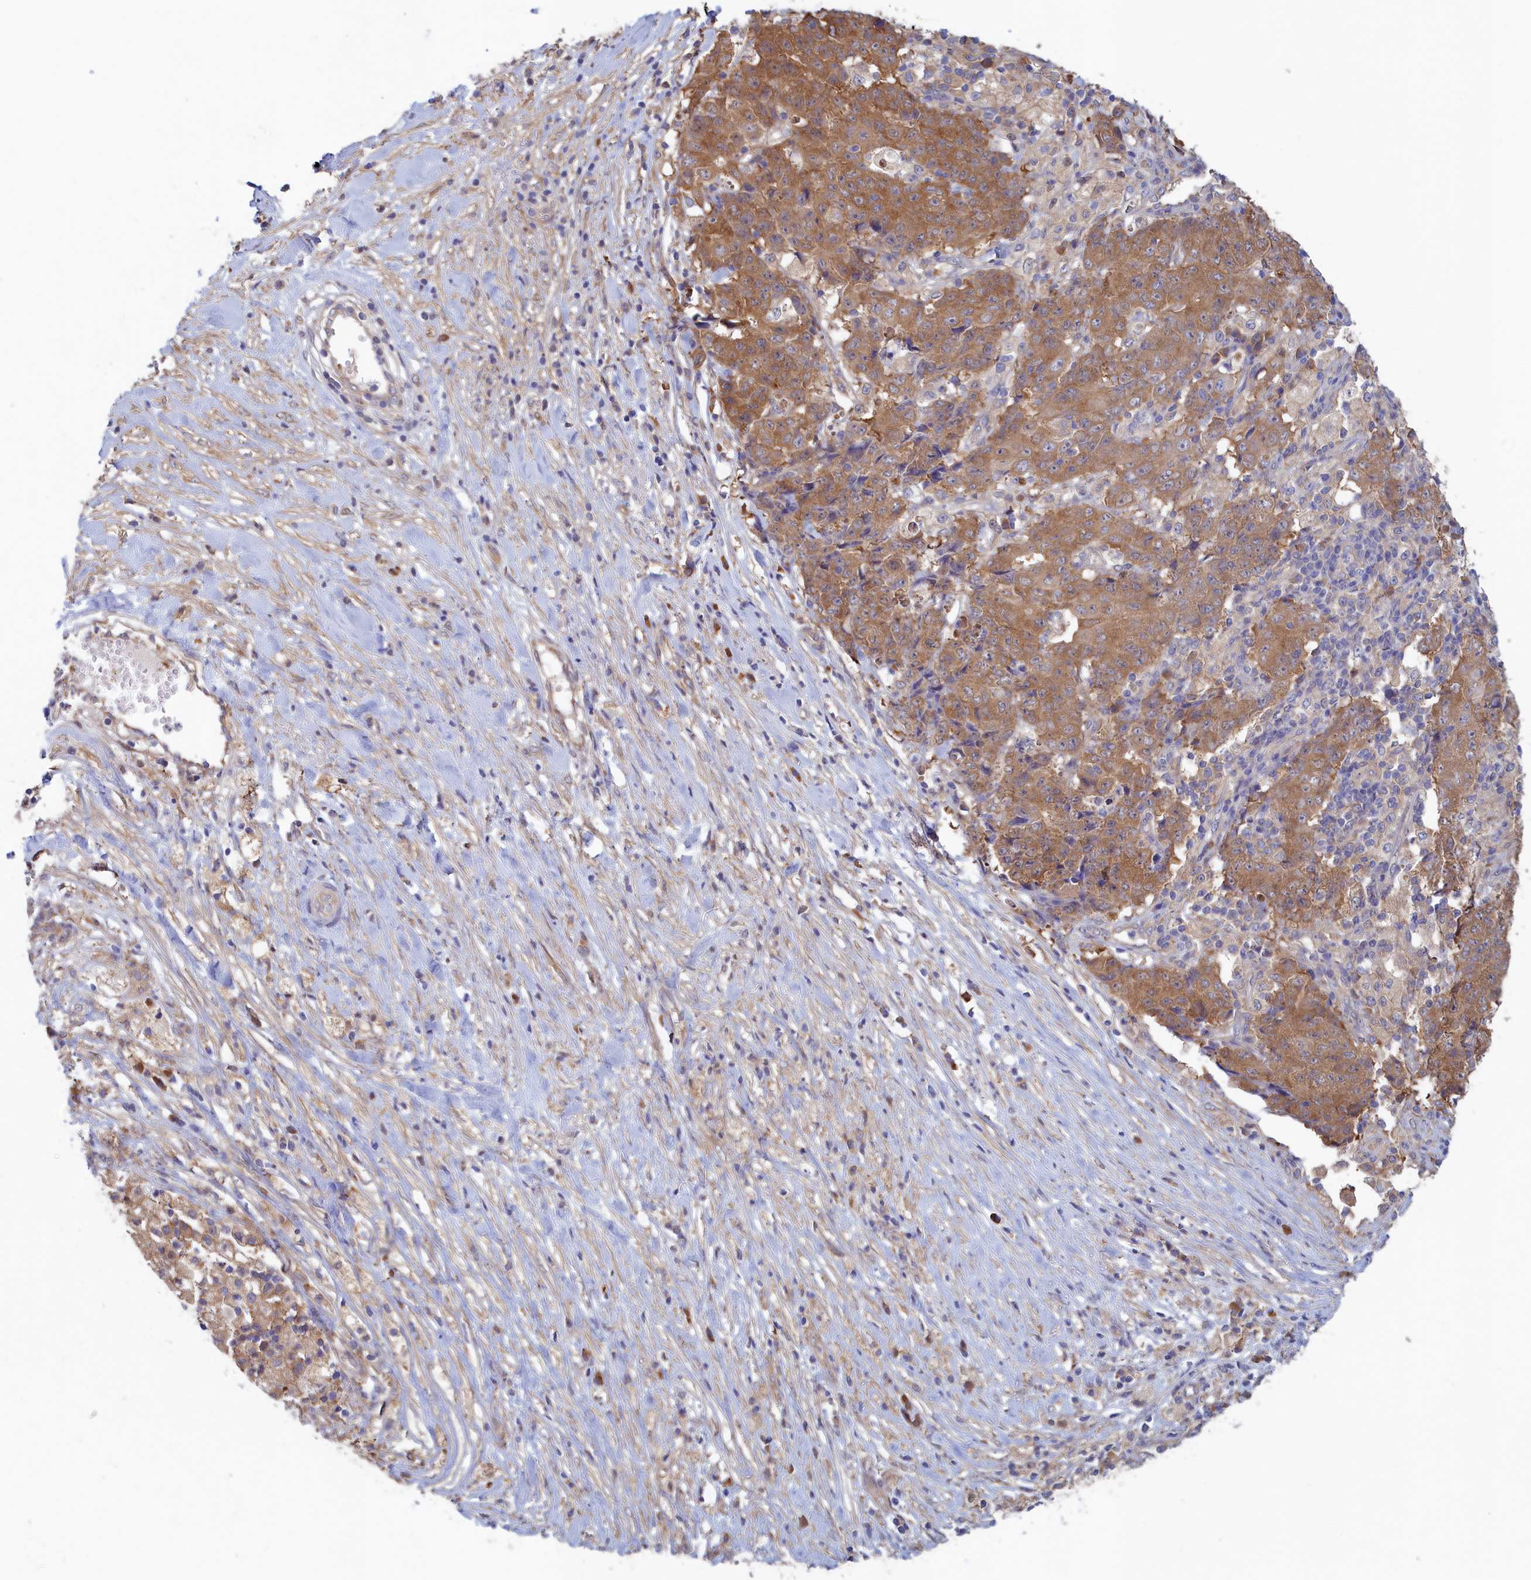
{"staining": {"intensity": "moderate", "quantity": ">75%", "location": "cytoplasmic/membranous"}, "tissue": "ovarian cancer", "cell_type": "Tumor cells", "image_type": "cancer", "snomed": [{"axis": "morphology", "description": "Carcinoma, endometroid"}, {"axis": "topography", "description": "Ovary"}], "caption": "Tumor cells exhibit medium levels of moderate cytoplasmic/membranous positivity in about >75% of cells in human ovarian cancer (endometroid carcinoma). (IHC, brightfield microscopy, high magnification).", "gene": "SYNDIG1L", "patient": {"sex": "female", "age": 42}}